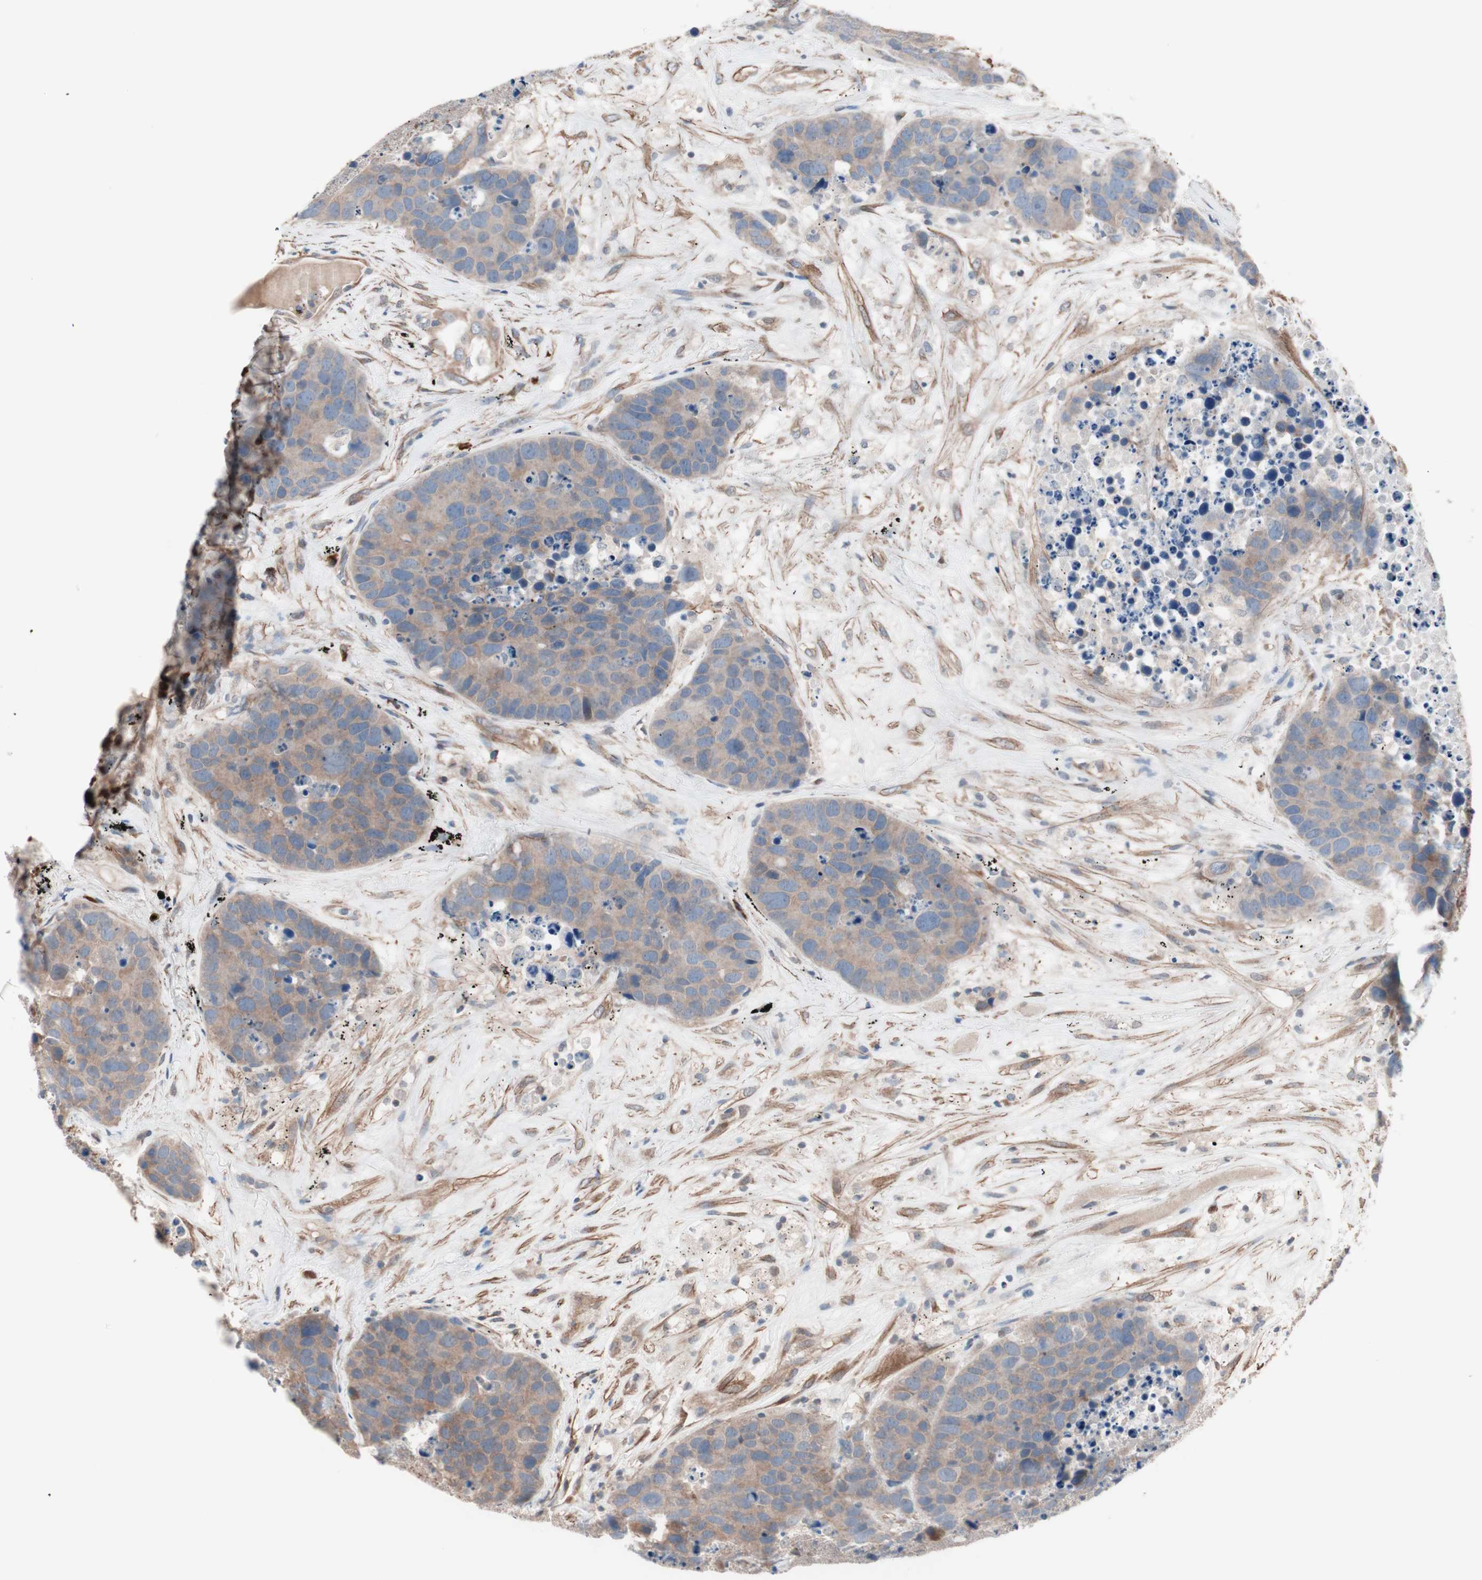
{"staining": {"intensity": "weak", "quantity": ">75%", "location": "cytoplasmic/membranous"}, "tissue": "carcinoid", "cell_type": "Tumor cells", "image_type": "cancer", "snomed": [{"axis": "morphology", "description": "Carcinoid, malignant, NOS"}, {"axis": "topography", "description": "Lung"}], "caption": "Immunohistochemistry (IHC) staining of carcinoid, which demonstrates low levels of weak cytoplasmic/membranous expression in approximately >75% of tumor cells indicating weak cytoplasmic/membranous protein expression. The staining was performed using DAB (3,3'-diaminobenzidine) (brown) for protein detection and nuclei were counterstained in hematoxylin (blue).", "gene": "ALG5", "patient": {"sex": "male", "age": 60}}